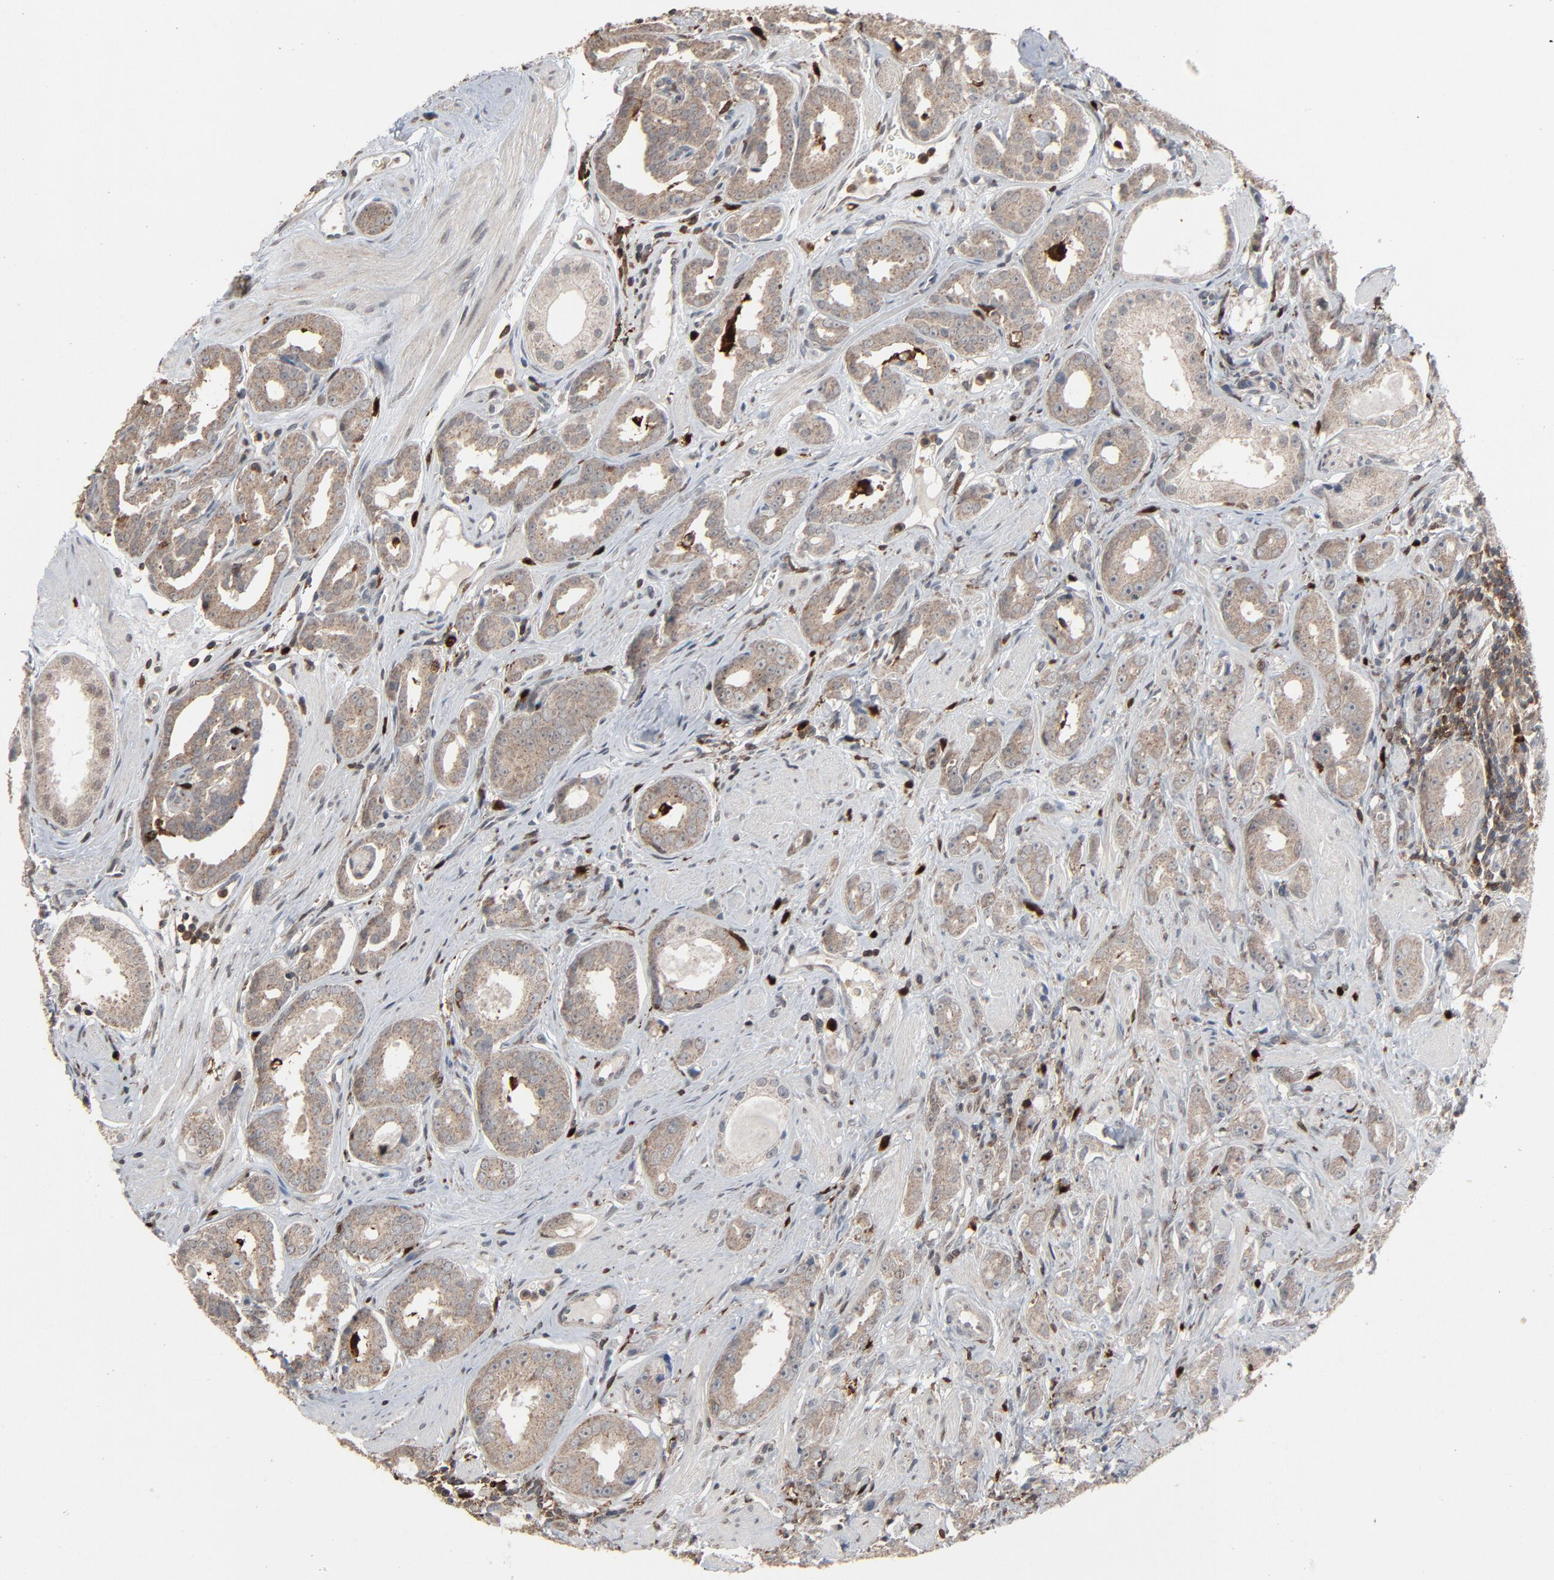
{"staining": {"intensity": "weak", "quantity": ">75%", "location": "cytoplasmic/membranous"}, "tissue": "prostate cancer", "cell_type": "Tumor cells", "image_type": "cancer", "snomed": [{"axis": "morphology", "description": "Adenocarcinoma, Medium grade"}, {"axis": "topography", "description": "Prostate"}], "caption": "A brown stain shows weak cytoplasmic/membranous expression of a protein in prostate cancer (medium-grade adenocarcinoma) tumor cells.", "gene": "DOCK8", "patient": {"sex": "male", "age": 53}}